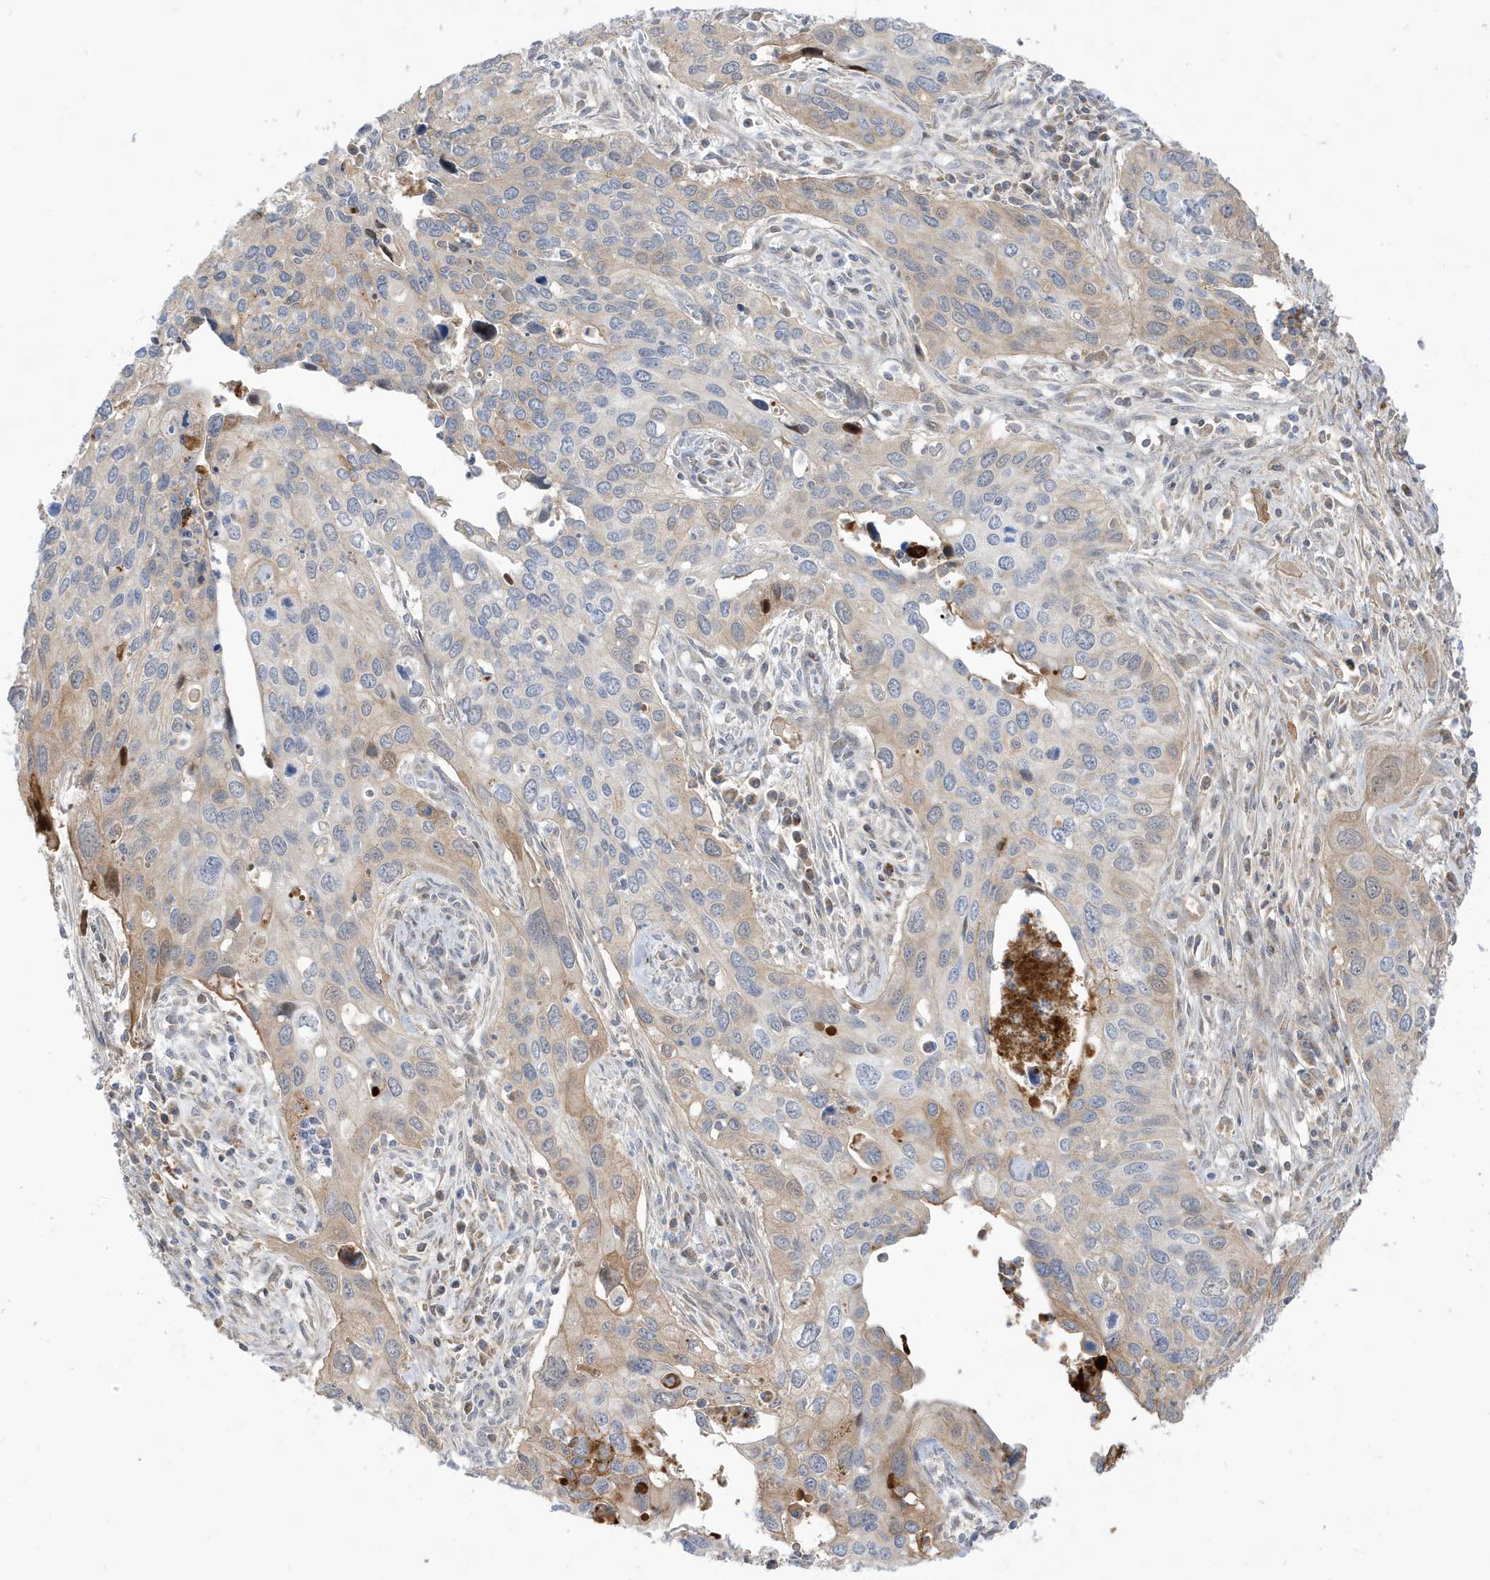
{"staining": {"intensity": "weak", "quantity": "<25%", "location": "cytoplasmic/membranous"}, "tissue": "cervical cancer", "cell_type": "Tumor cells", "image_type": "cancer", "snomed": [{"axis": "morphology", "description": "Squamous cell carcinoma, NOS"}, {"axis": "topography", "description": "Cervix"}], "caption": "A photomicrograph of human squamous cell carcinoma (cervical) is negative for staining in tumor cells. (DAB (3,3'-diaminobenzidine) immunohistochemistry (IHC), high magnification).", "gene": "IFT57", "patient": {"sex": "female", "age": 55}}